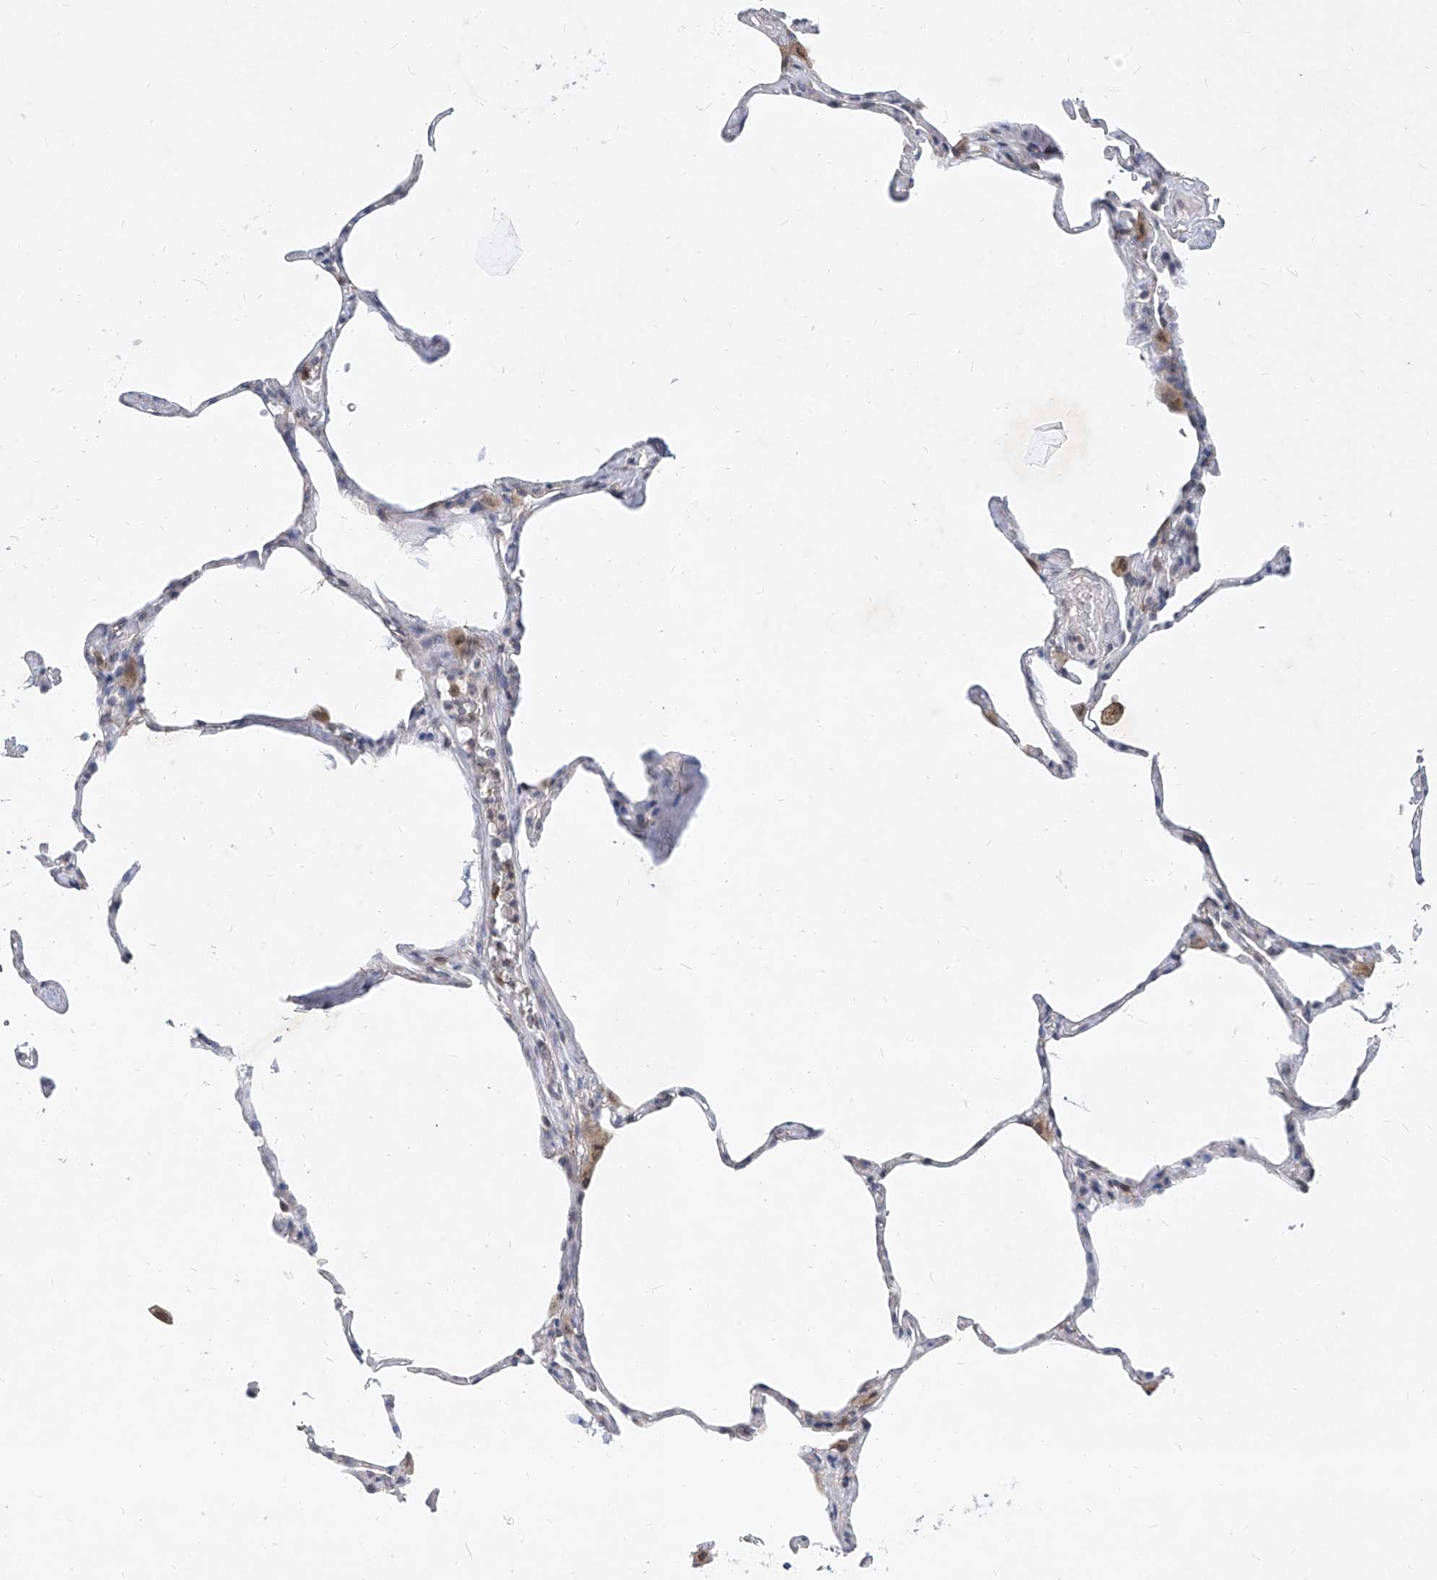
{"staining": {"intensity": "negative", "quantity": "none", "location": "none"}, "tissue": "lung", "cell_type": "Alveolar cells", "image_type": "normal", "snomed": [{"axis": "morphology", "description": "Normal tissue, NOS"}, {"axis": "topography", "description": "Lung"}], "caption": "Lung was stained to show a protein in brown. There is no significant positivity in alveolar cells. The staining is performed using DAB brown chromogen with nuclei counter-stained in using hematoxylin.", "gene": "MX2", "patient": {"sex": "male", "age": 65}}